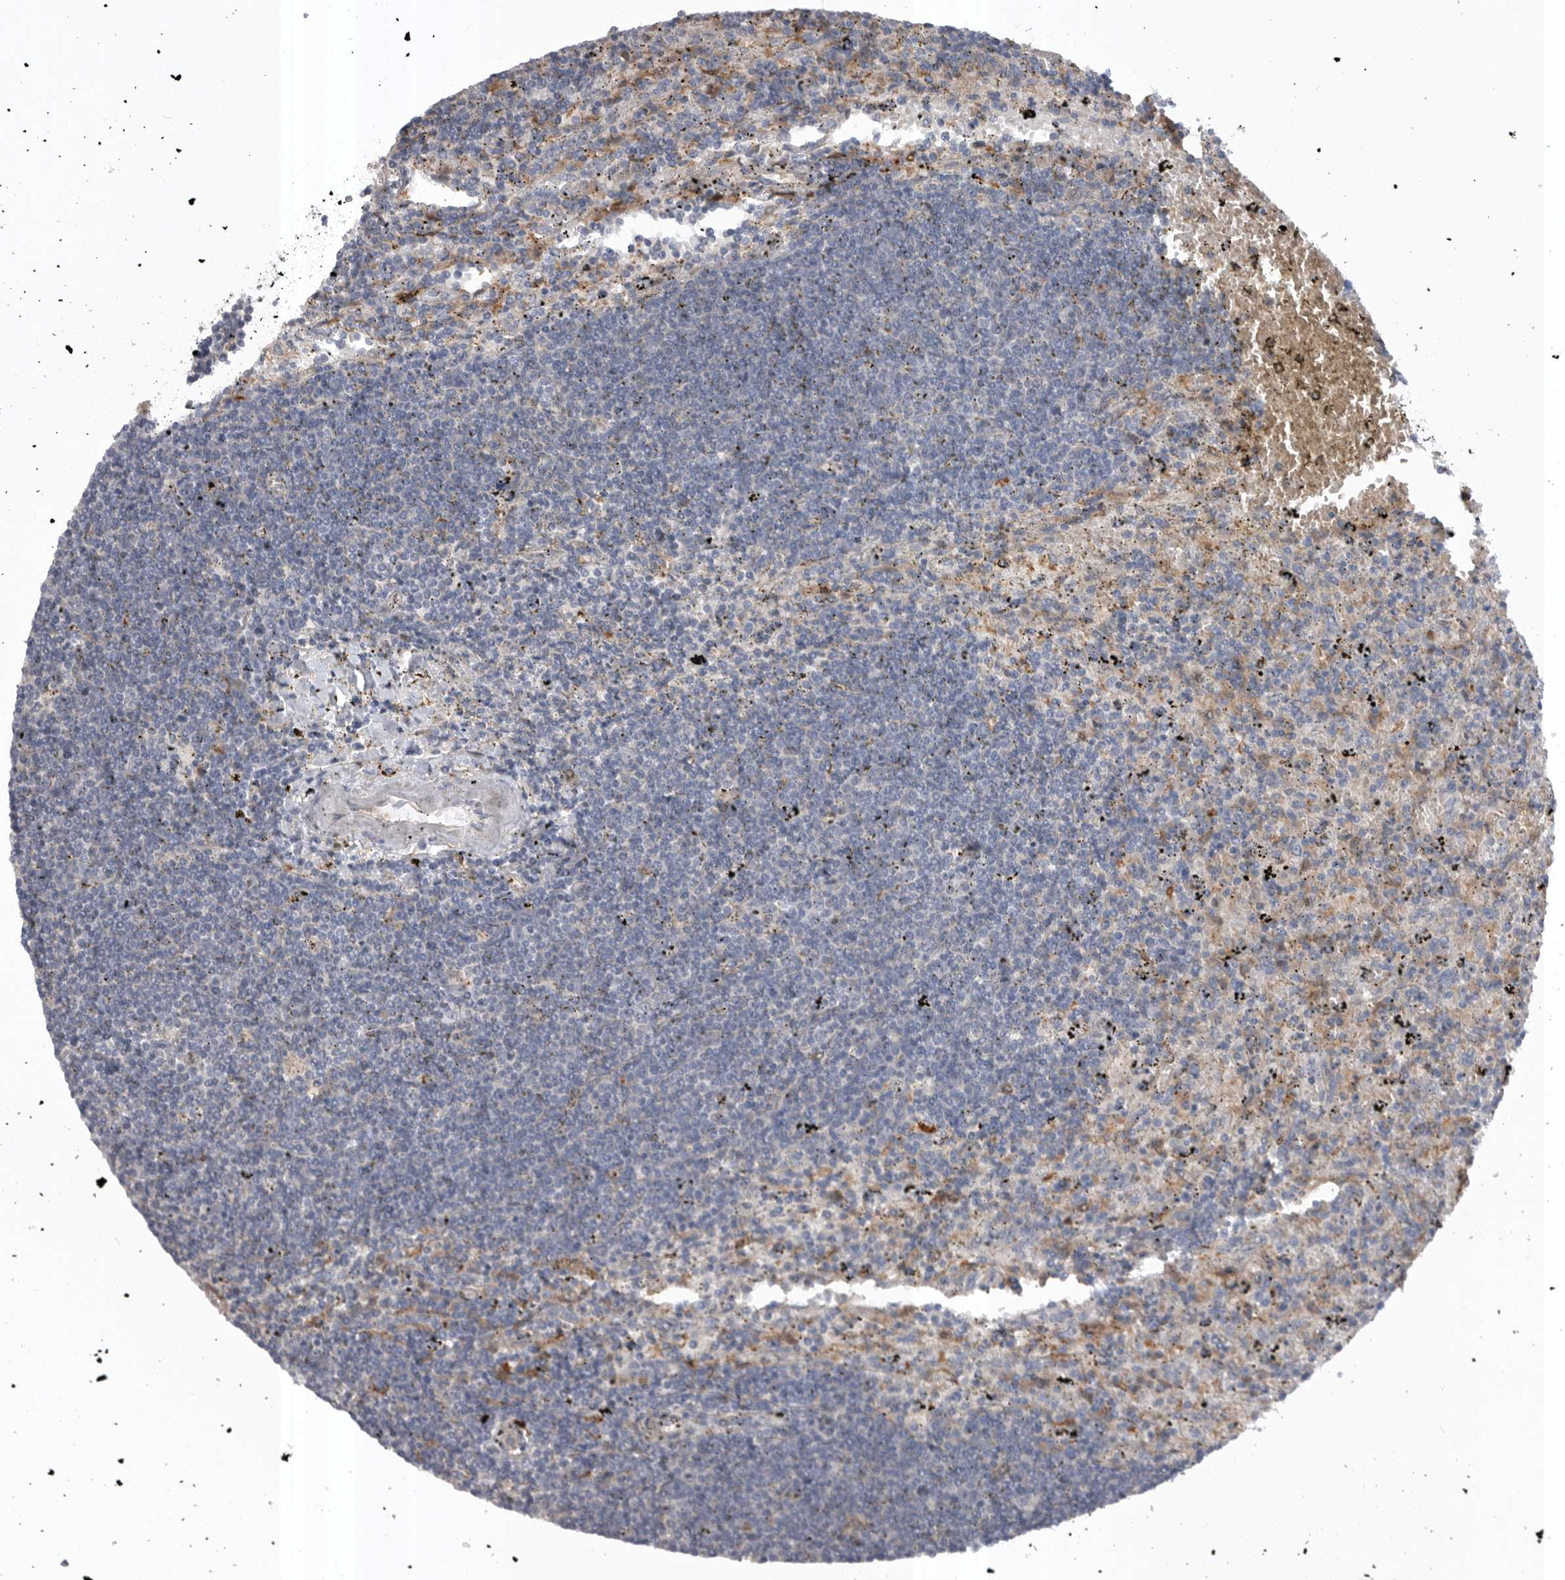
{"staining": {"intensity": "negative", "quantity": "none", "location": "none"}, "tissue": "lymphoma", "cell_type": "Tumor cells", "image_type": "cancer", "snomed": [{"axis": "morphology", "description": "Malignant lymphoma, non-Hodgkin's type, Low grade"}, {"axis": "topography", "description": "Spleen"}], "caption": "Low-grade malignant lymphoma, non-Hodgkin's type was stained to show a protein in brown. There is no significant staining in tumor cells.", "gene": "RAB3GAP2", "patient": {"sex": "male", "age": 76}}